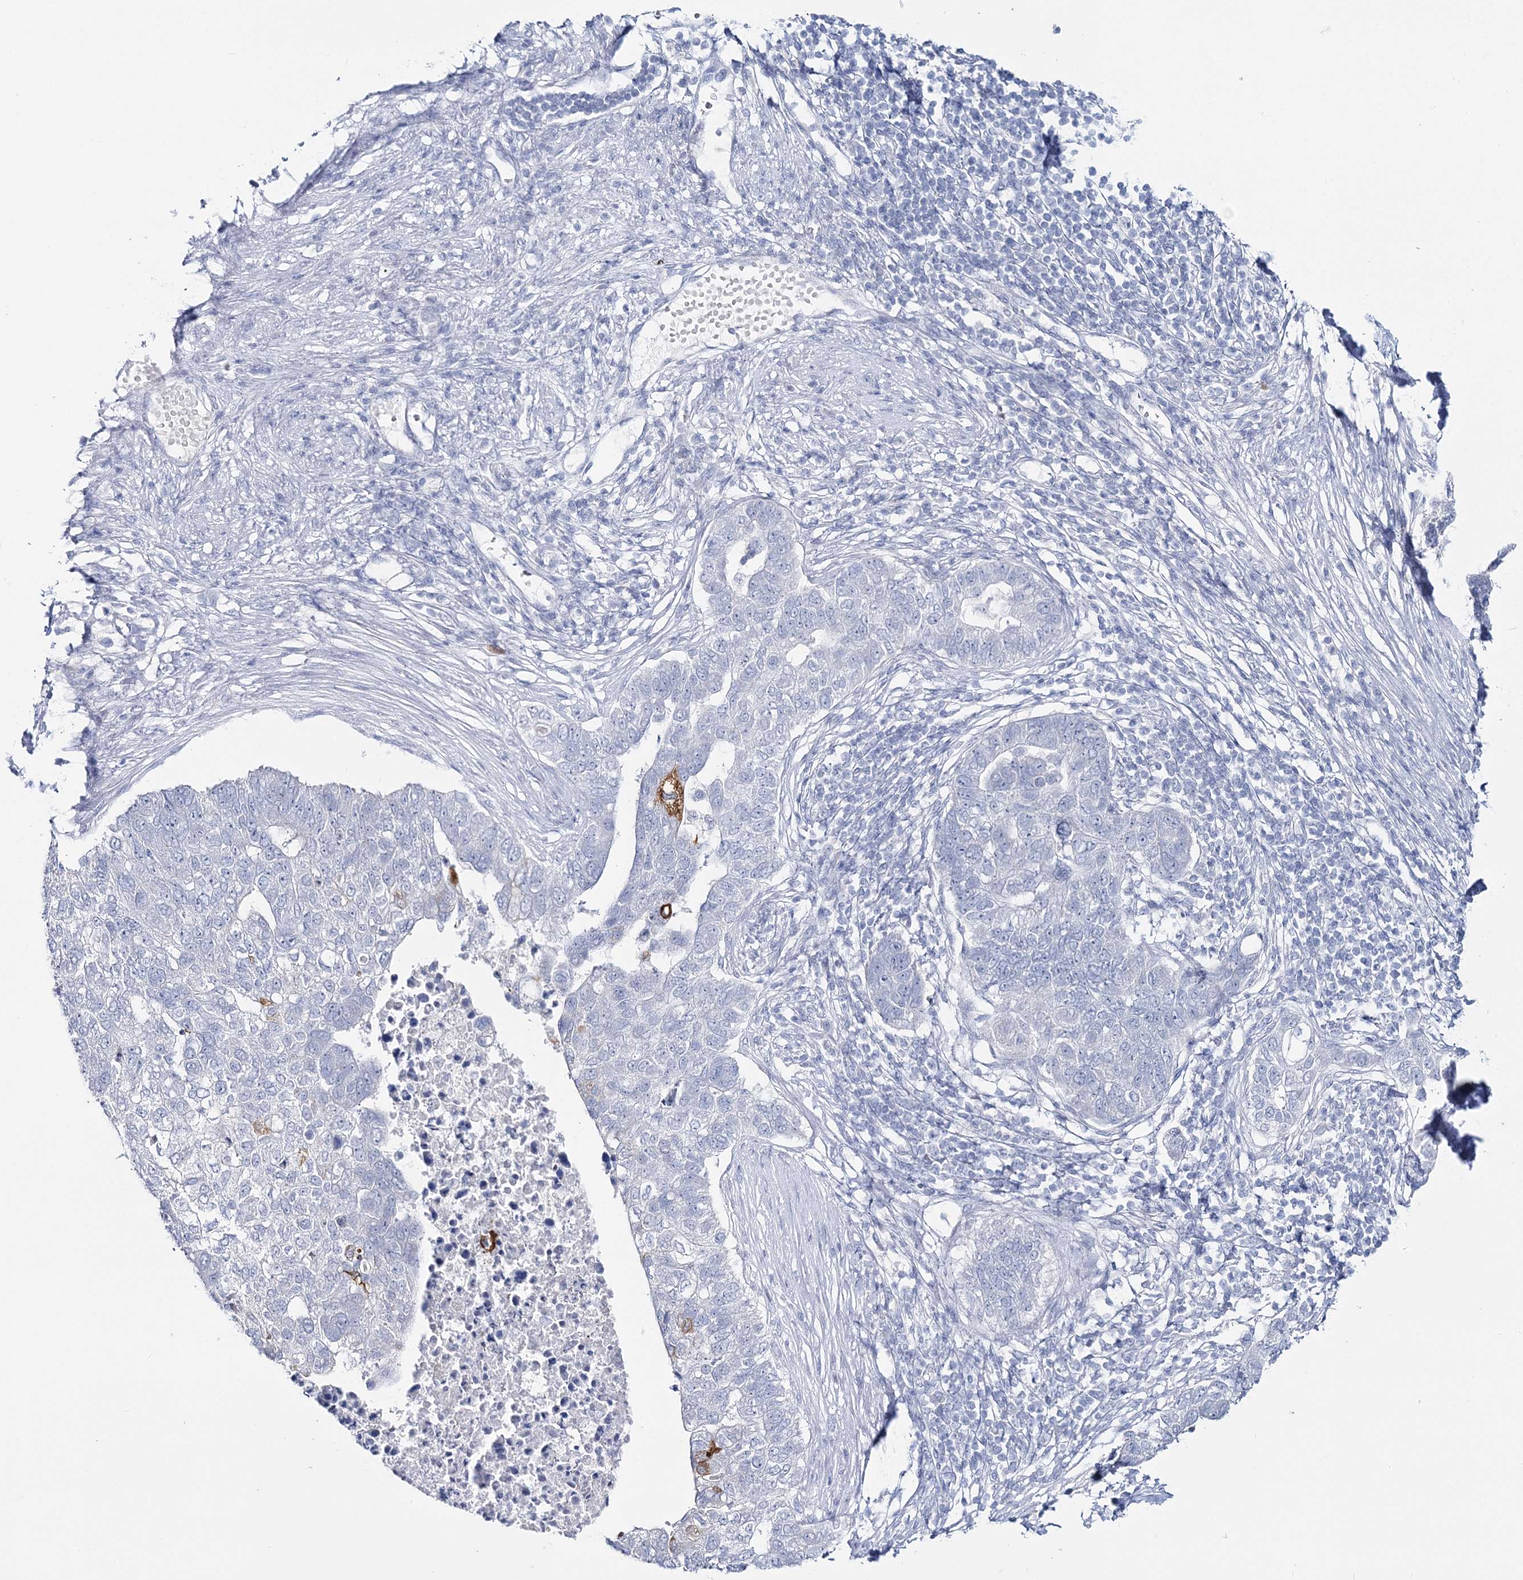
{"staining": {"intensity": "strong", "quantity": "<25%", "location": "cytoplasmic/membranous"}, "tissue": "pancreatic cancer", "cell_type": "Tumor cells", "image_type": "cancer", "snomed": [{"axis": "morphology", "description": "Adenocarcinoma, NOS"}, {"axis": "topography", "description": "Pancreas"}], "caption": "This is a histology image of immunohistochemistry staining of pancreatic adenocarcinoma, which shows strong staining in the cytoplasmic/membranous of tumor cells.", "gene": "CYP3A4", "patient": {"sex": "female", "age": 61}}